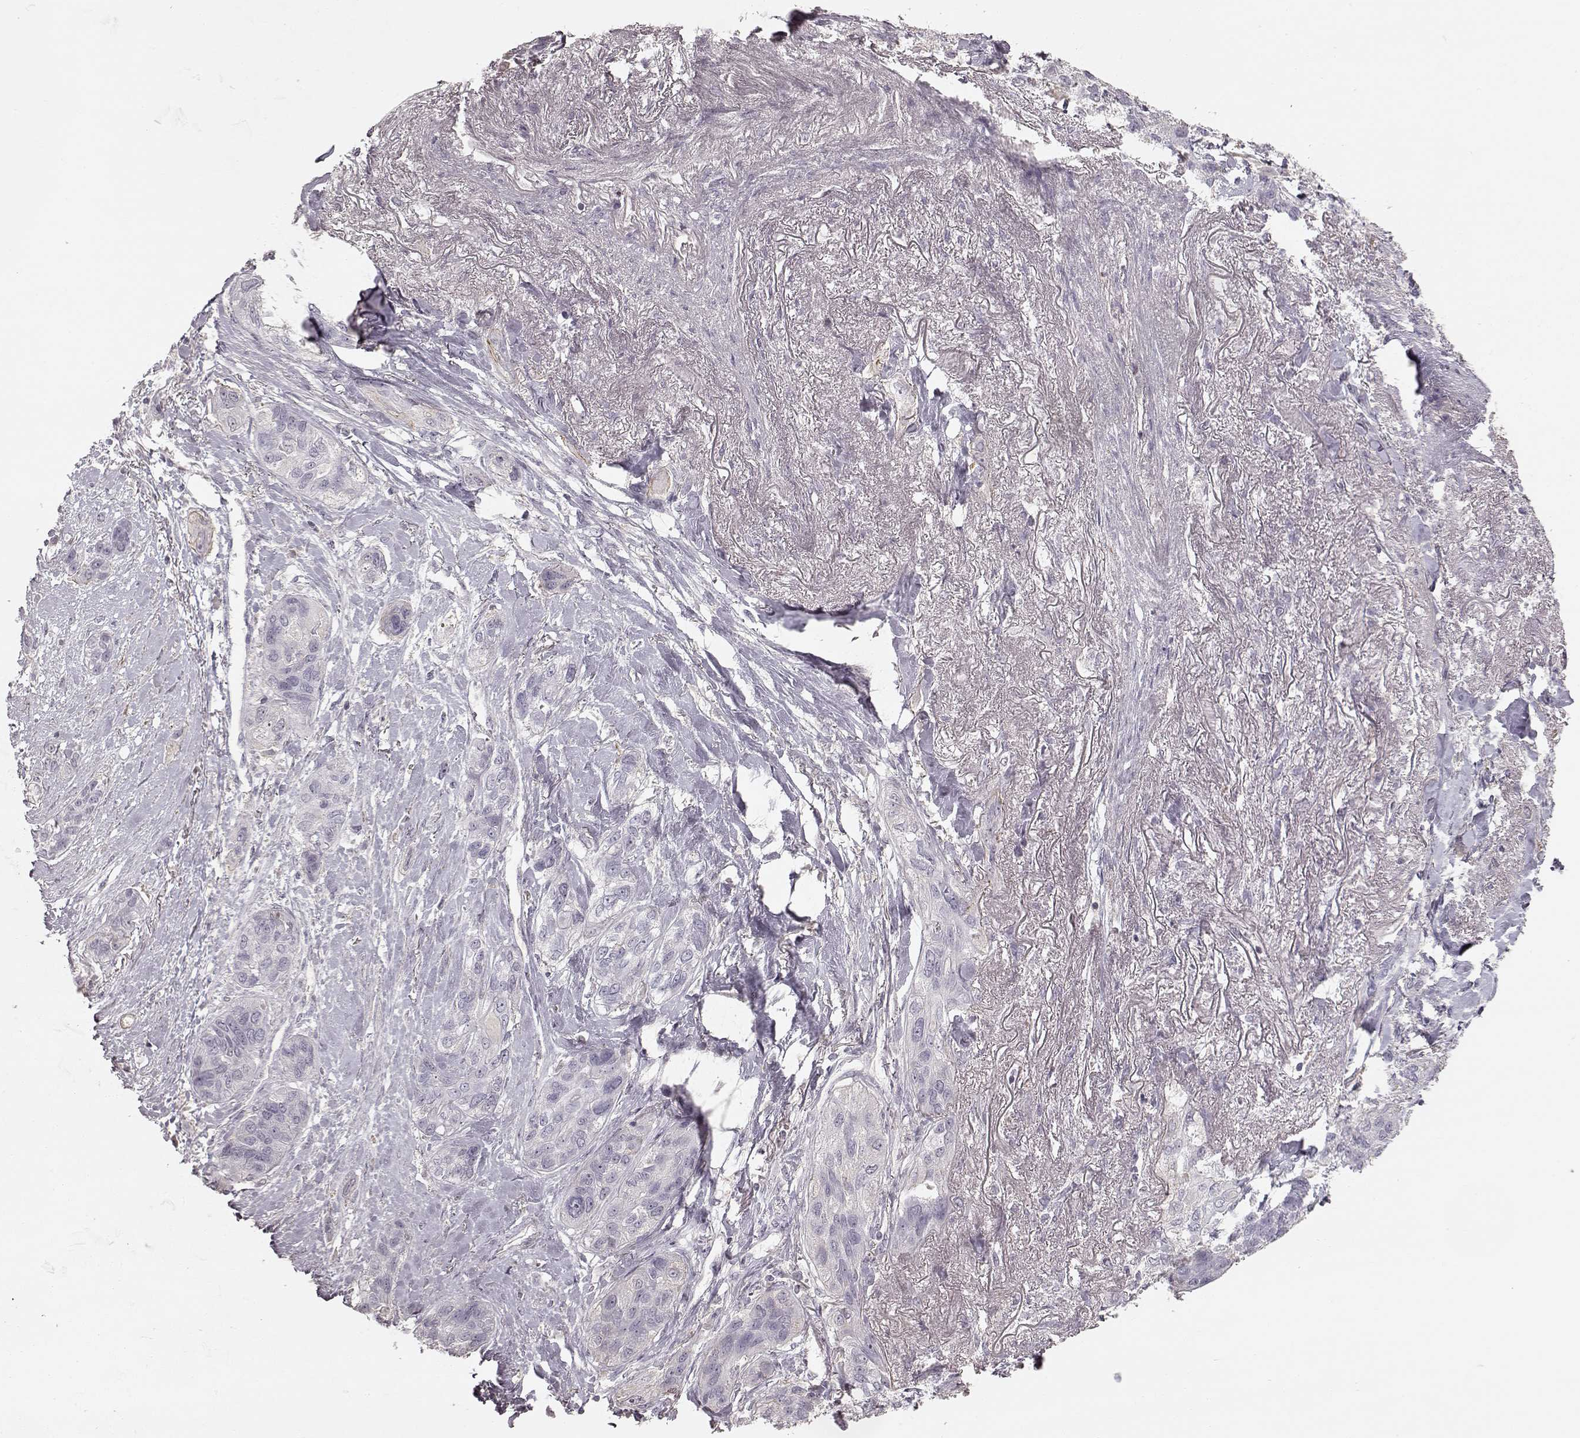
{"staining": {"intensity": "negative", "quantity": "none", "location": "none"}, "tissue": "lung cancer", "cell_type": "Tumor cells", "image_type": "cancer", "snomed": [{"axis": "morphology", "description": "Squamous cell carcinoma, NOS"}, {"axis": "topography", "description": "Lung"}], "caption": "Tumor cells show no significant protein expression in squamous cell carcinoma (lung).", "gene": "PRLHR", "patient": {"sex": "female", "age": 70}}